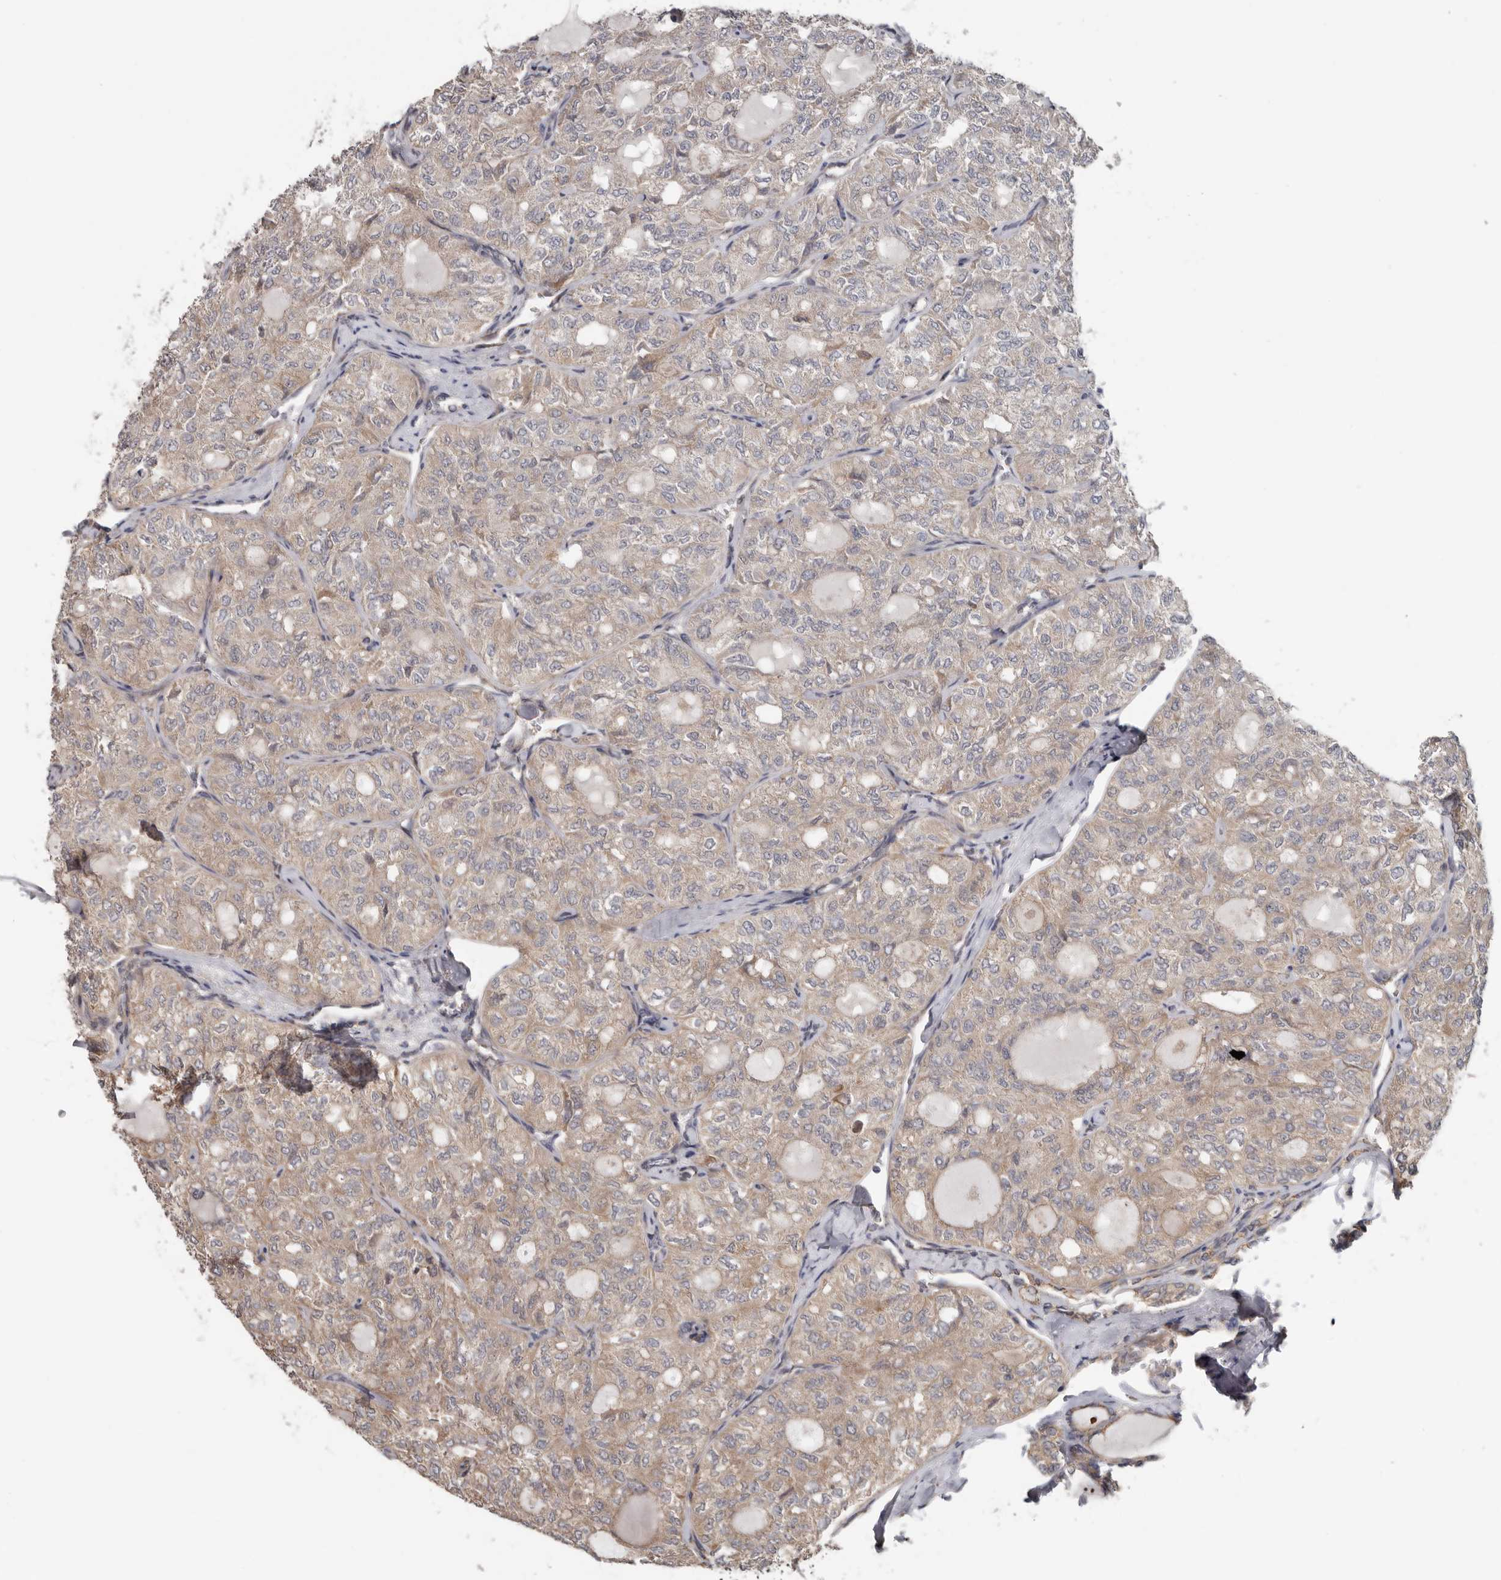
{"staining": {"intensity": "weak", "quantity": ">75%", "location": "cytoplasmic/membranous"}, "tissue": "thyroid cancer", "cell_type": "Tumor cells", "image_type": "cancer", "snomed": [{"axis": "morphology", "description": "Follicular adenoma carcinoma, NOS"}, {"axis": "topography", "description": "Thyroid gland"}], "caption": "Immunohistochemistry (IHC) (DAB) staining of thyroid follicular adenoma carcinoma shows weak cytoplasmic/membranous protein staining in approximately >75% of tumor cells.", "gene": "HINT3", "patient": {"sex": "male", "age": 75}}